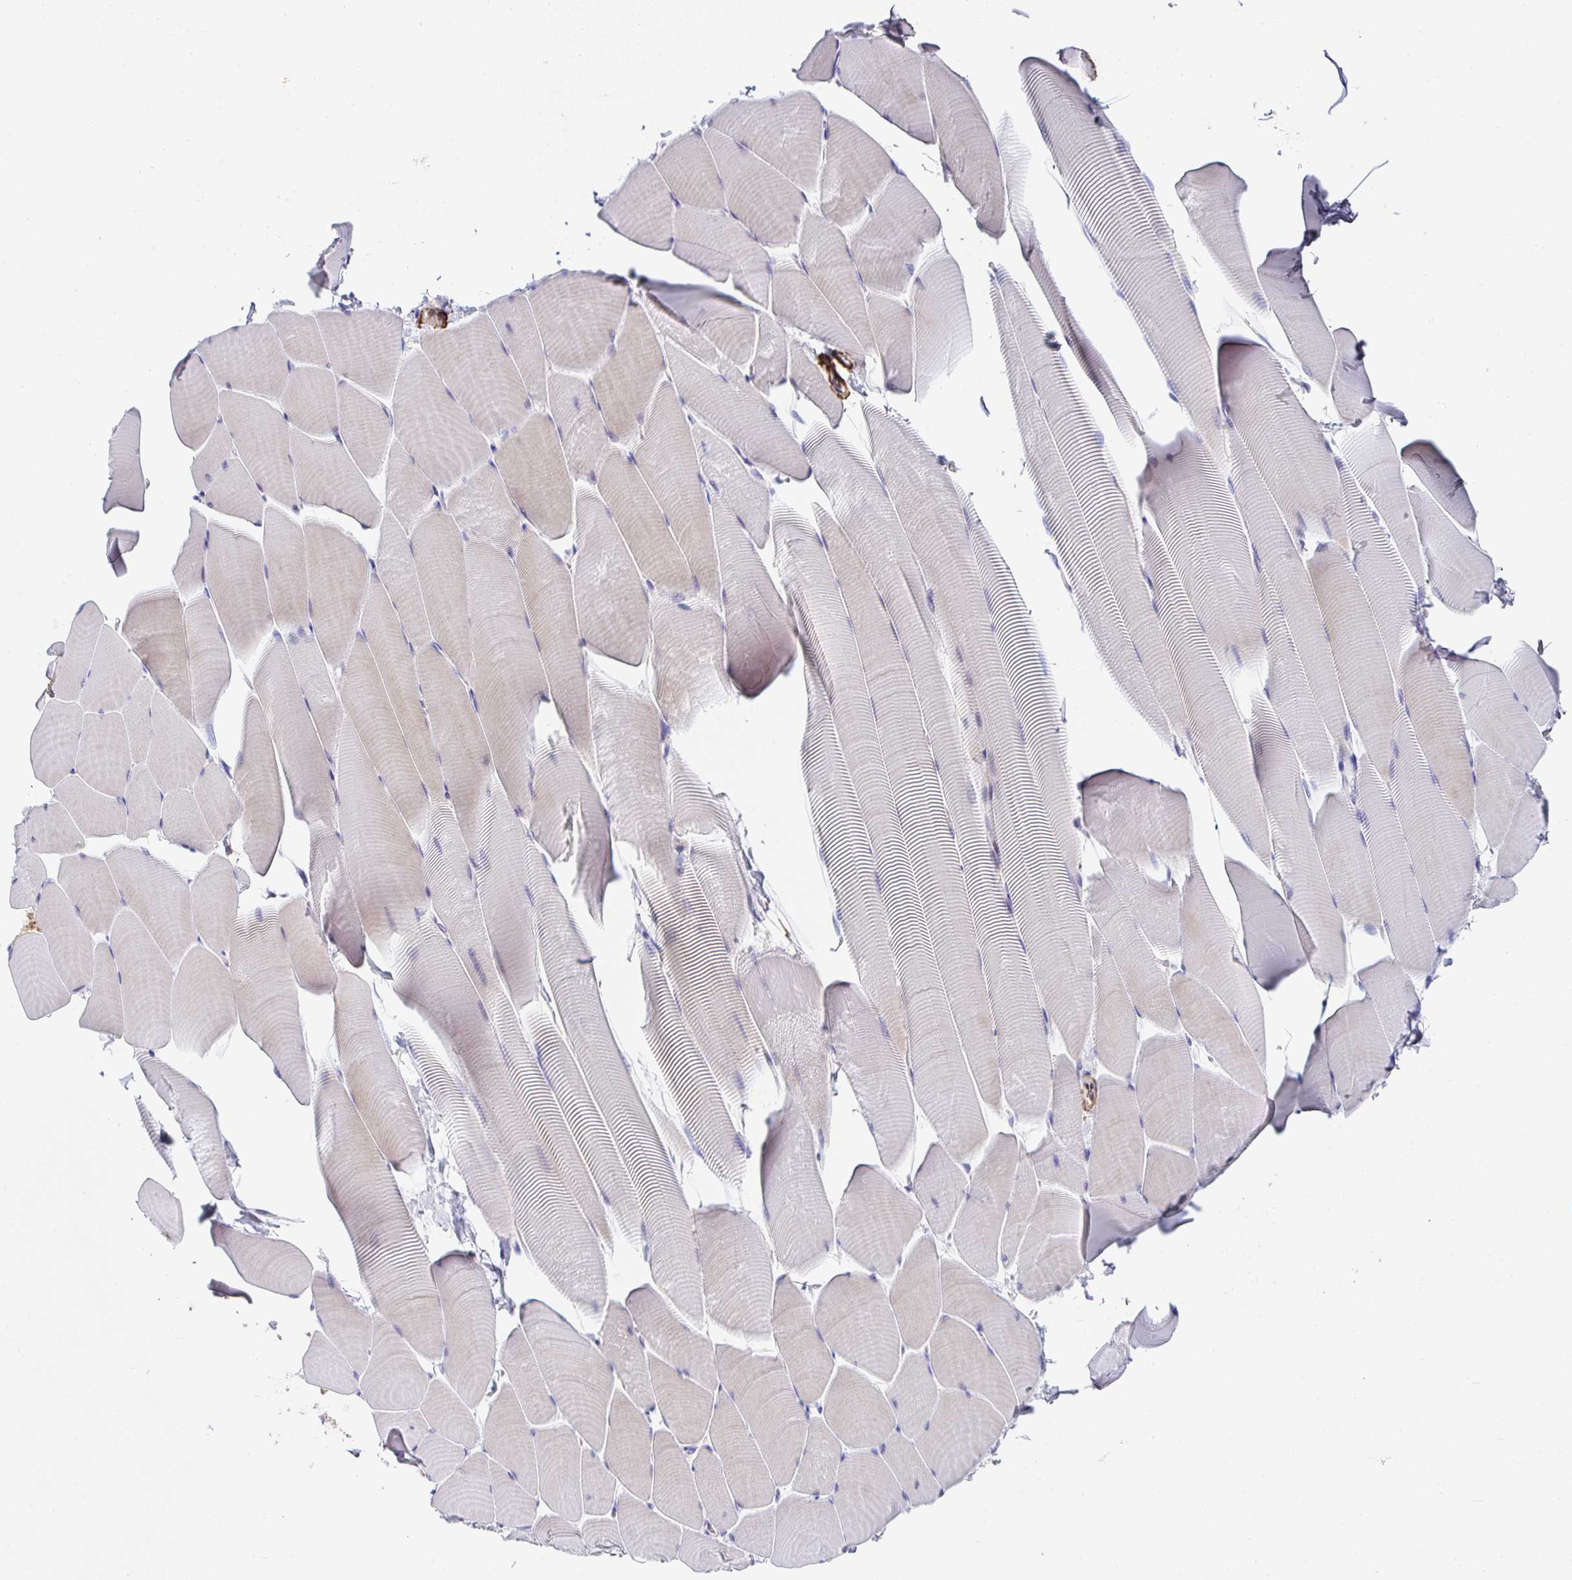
{"staining": {"intensity": "moderate", "quantity": "<25%", "location": "cytoplasmic/membranous"}, "tissue": "skeletal muscle", "cell_type": "Myocytes", "image_type": "normal", "snomed": [{"axis": "morphology", "description": "Normal tissue, NOS"}, {"axis": "topography", "description": "Skeletal muscle"}], "caption": "Approximately <25% of myocytes in normal skeletal muscle demonstrate moderate cytoplasmic/membranous protein expression as visualized by brown immunohistochemical staining.", "gene": "PPFIA4", "patient": {"sex": "male", "age": 25}}